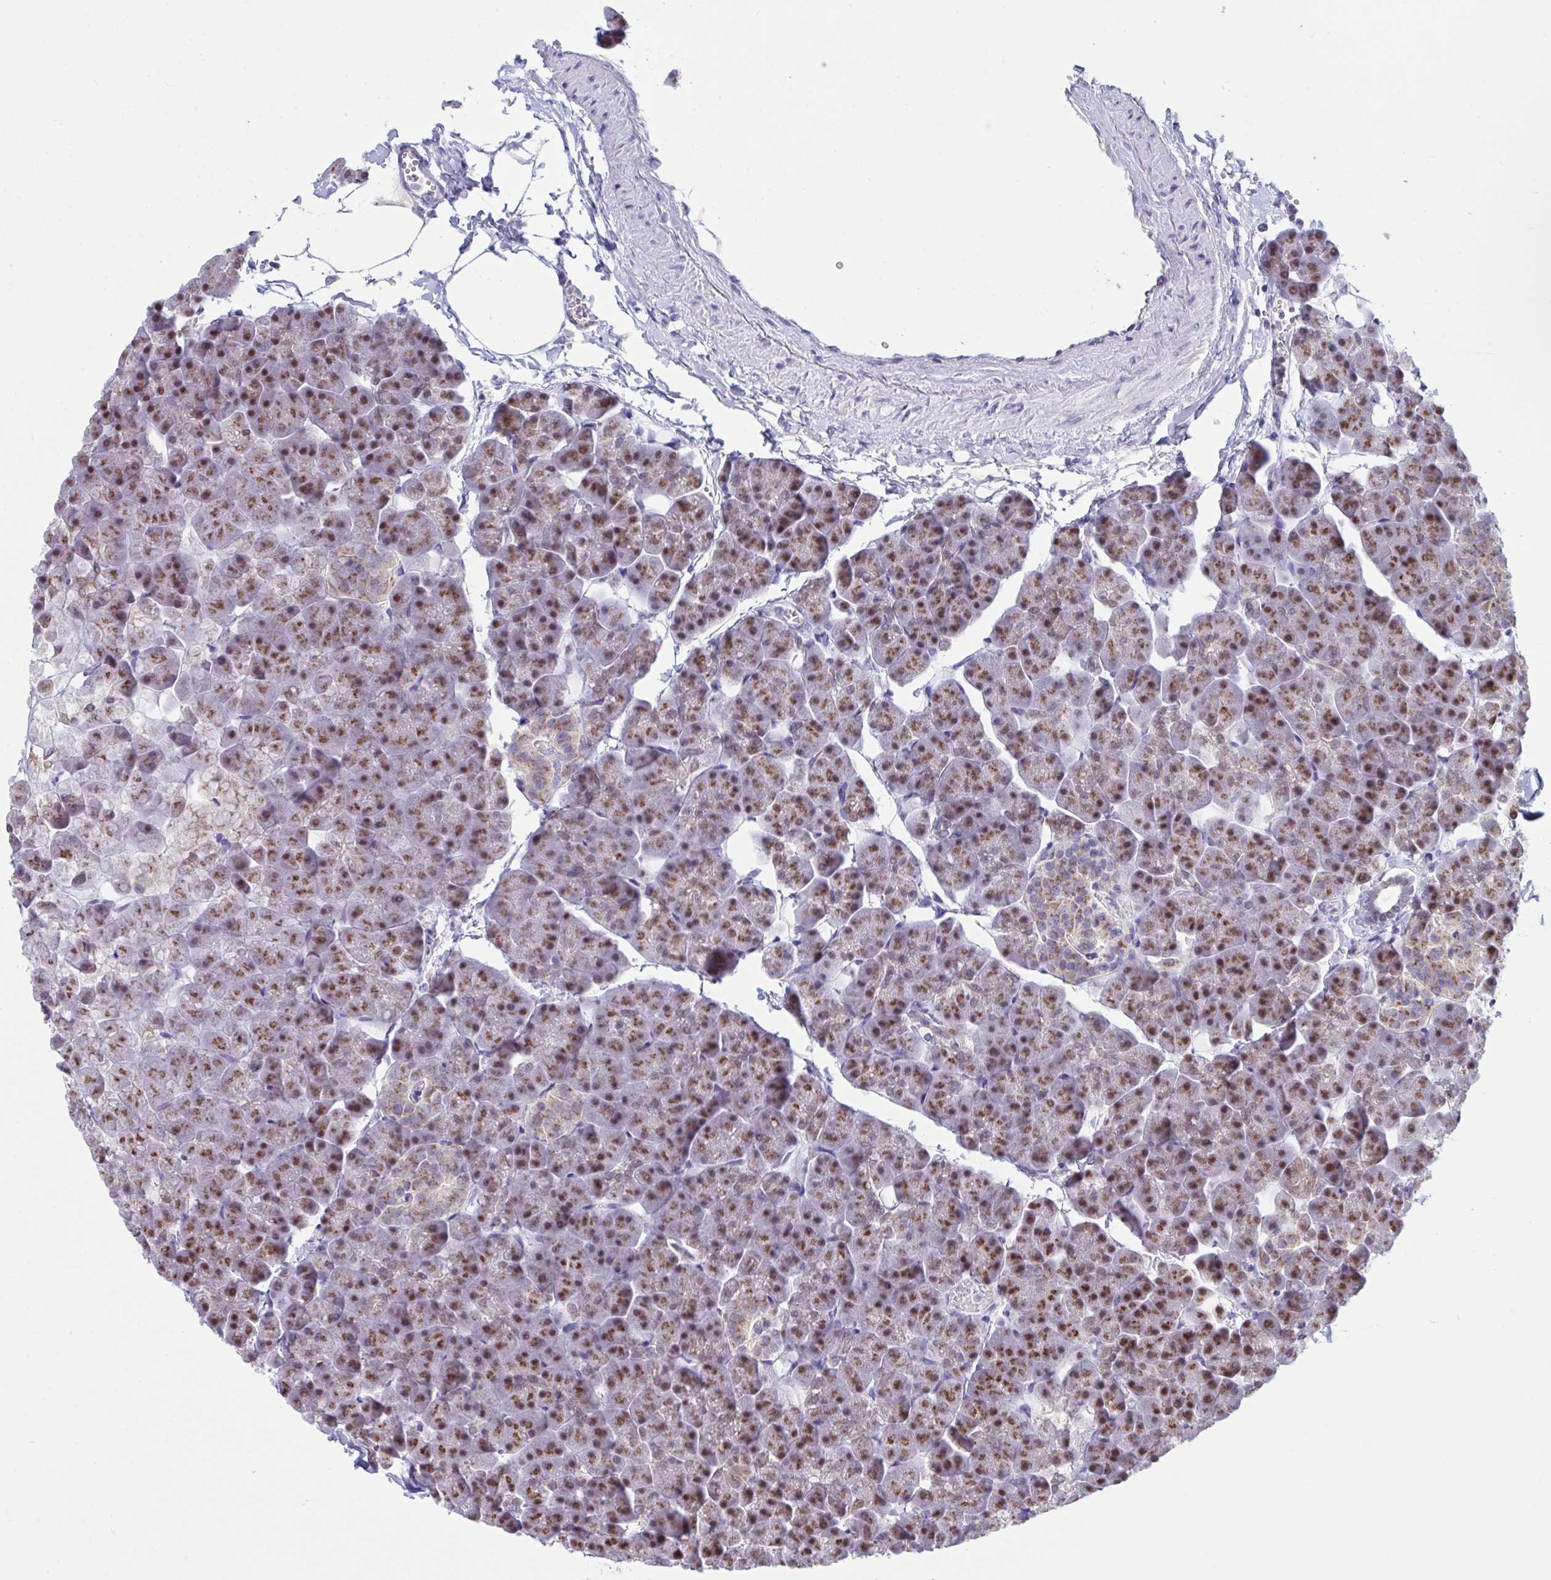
{"staining": {"intensity": "strong", "quantity": ">75%", "location": "cytoplasmic/membranous,nuclear"}, "tissue": "pancreas", "cell_type": "Exocrine glandular cells", "image_type": "normal", "snomed": [{"axis": "morphology", "description": "Normal tissue, NOS"}, {"axis": "topography", "description": "Pancreas"}], "caption": "Approximately >75% of exocrine glandular cells in benign pancreas exhibit strong cytoplasmic/membranous,nuclear protein staining as visualized by brown immunohistochemical staining.", "gene": "SCLY", "patient": {"sex": "male", "age": 35}}